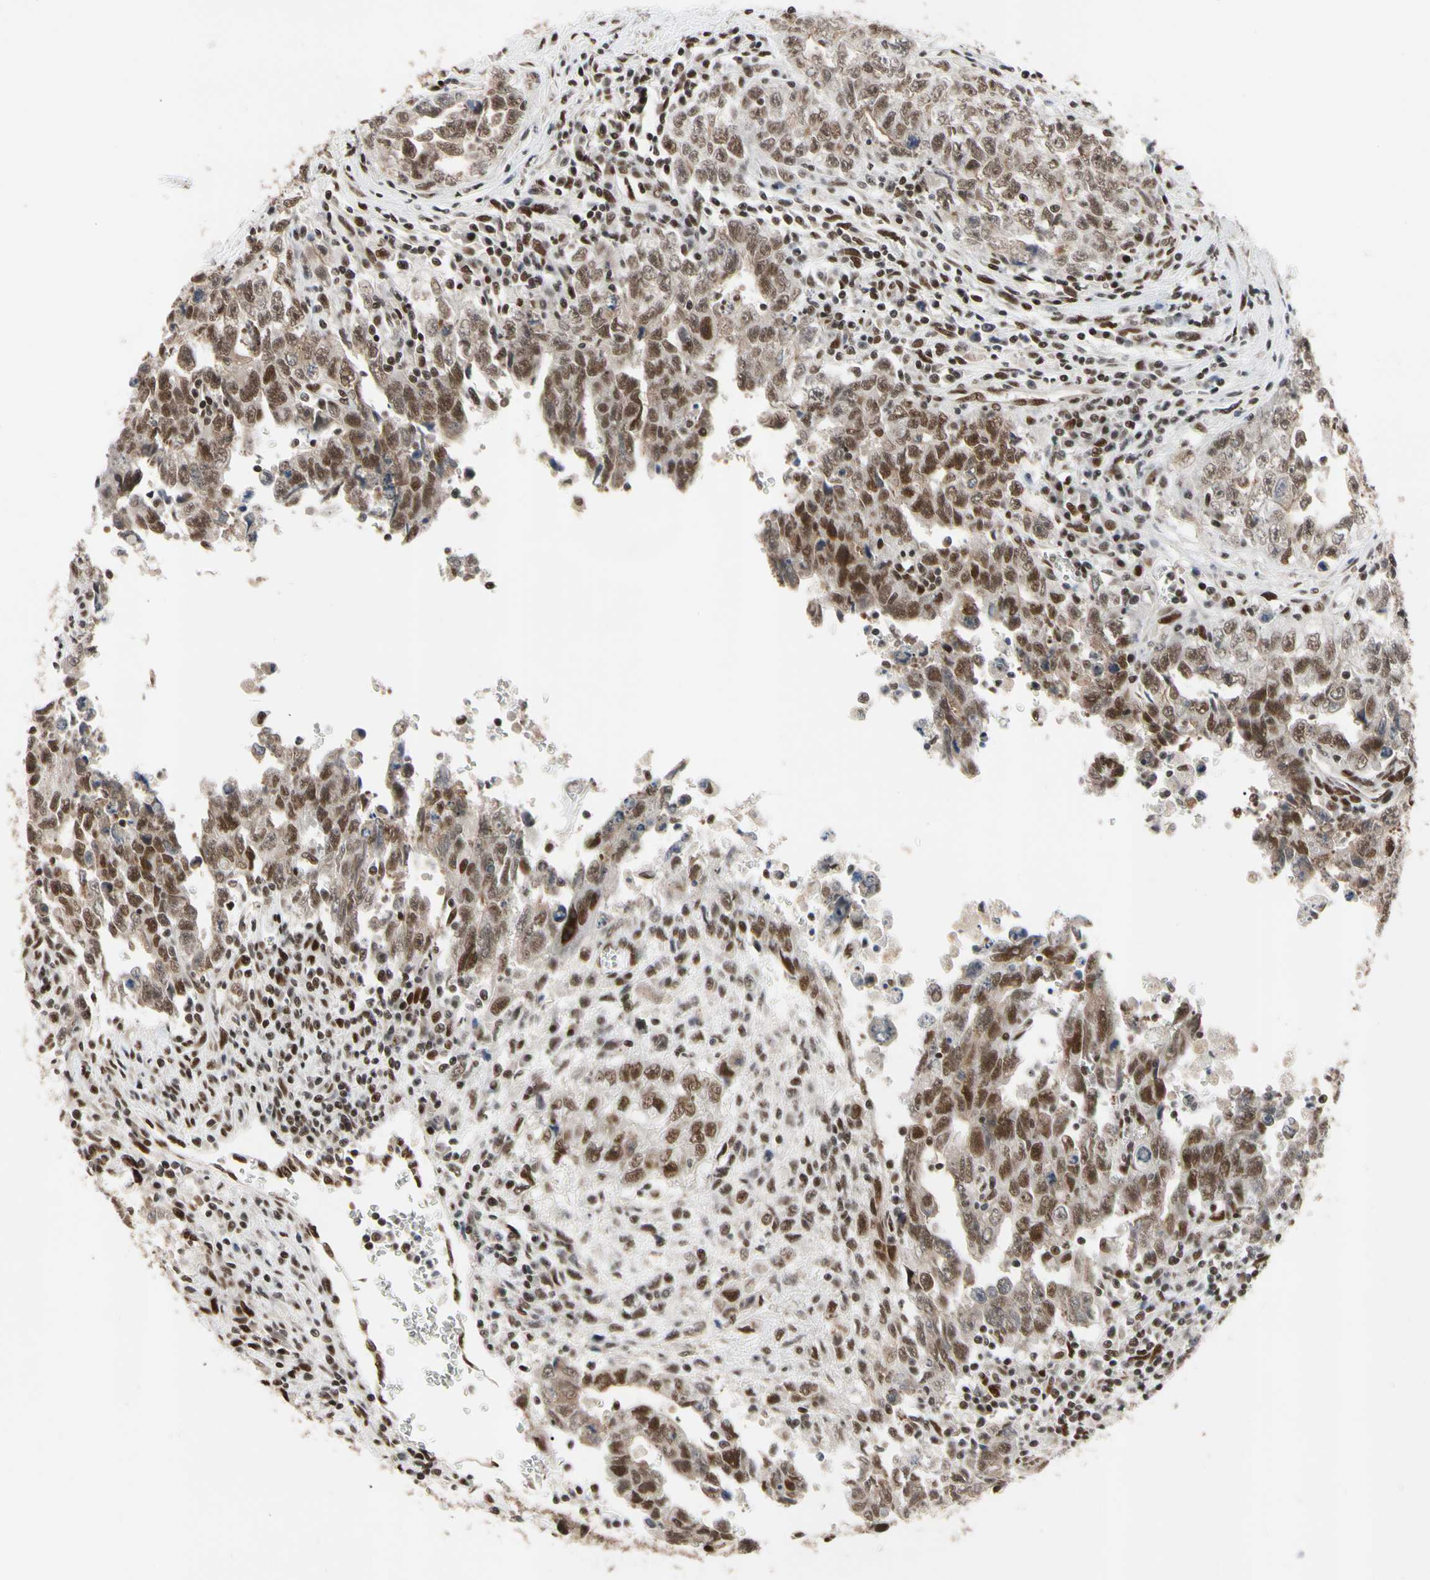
{"staining": {"intensity": "moderate", "quantity": ">75%", "location": "nuclear"}, "tissue": "testis cancer", "cell_type": "Tumor cells", "image_type": "cancer", "snomed": [{"axis": "morphology", "description": "Carcinoma, Embryonal, NOS"}, {"axis": "topography", "description": "Testis"}], "caption": "Immunohistochemistry (IHC) micrograph of neoplastic tissue: testis cancer stained using immunohistochemistry exhibits medium levels of moderate protein expression localized specifically in the nuclear of tumor cells, appearing as a nuclear brown color.", "gene": "FAM98B", "patient": {"sex": "male", "age": 28}}